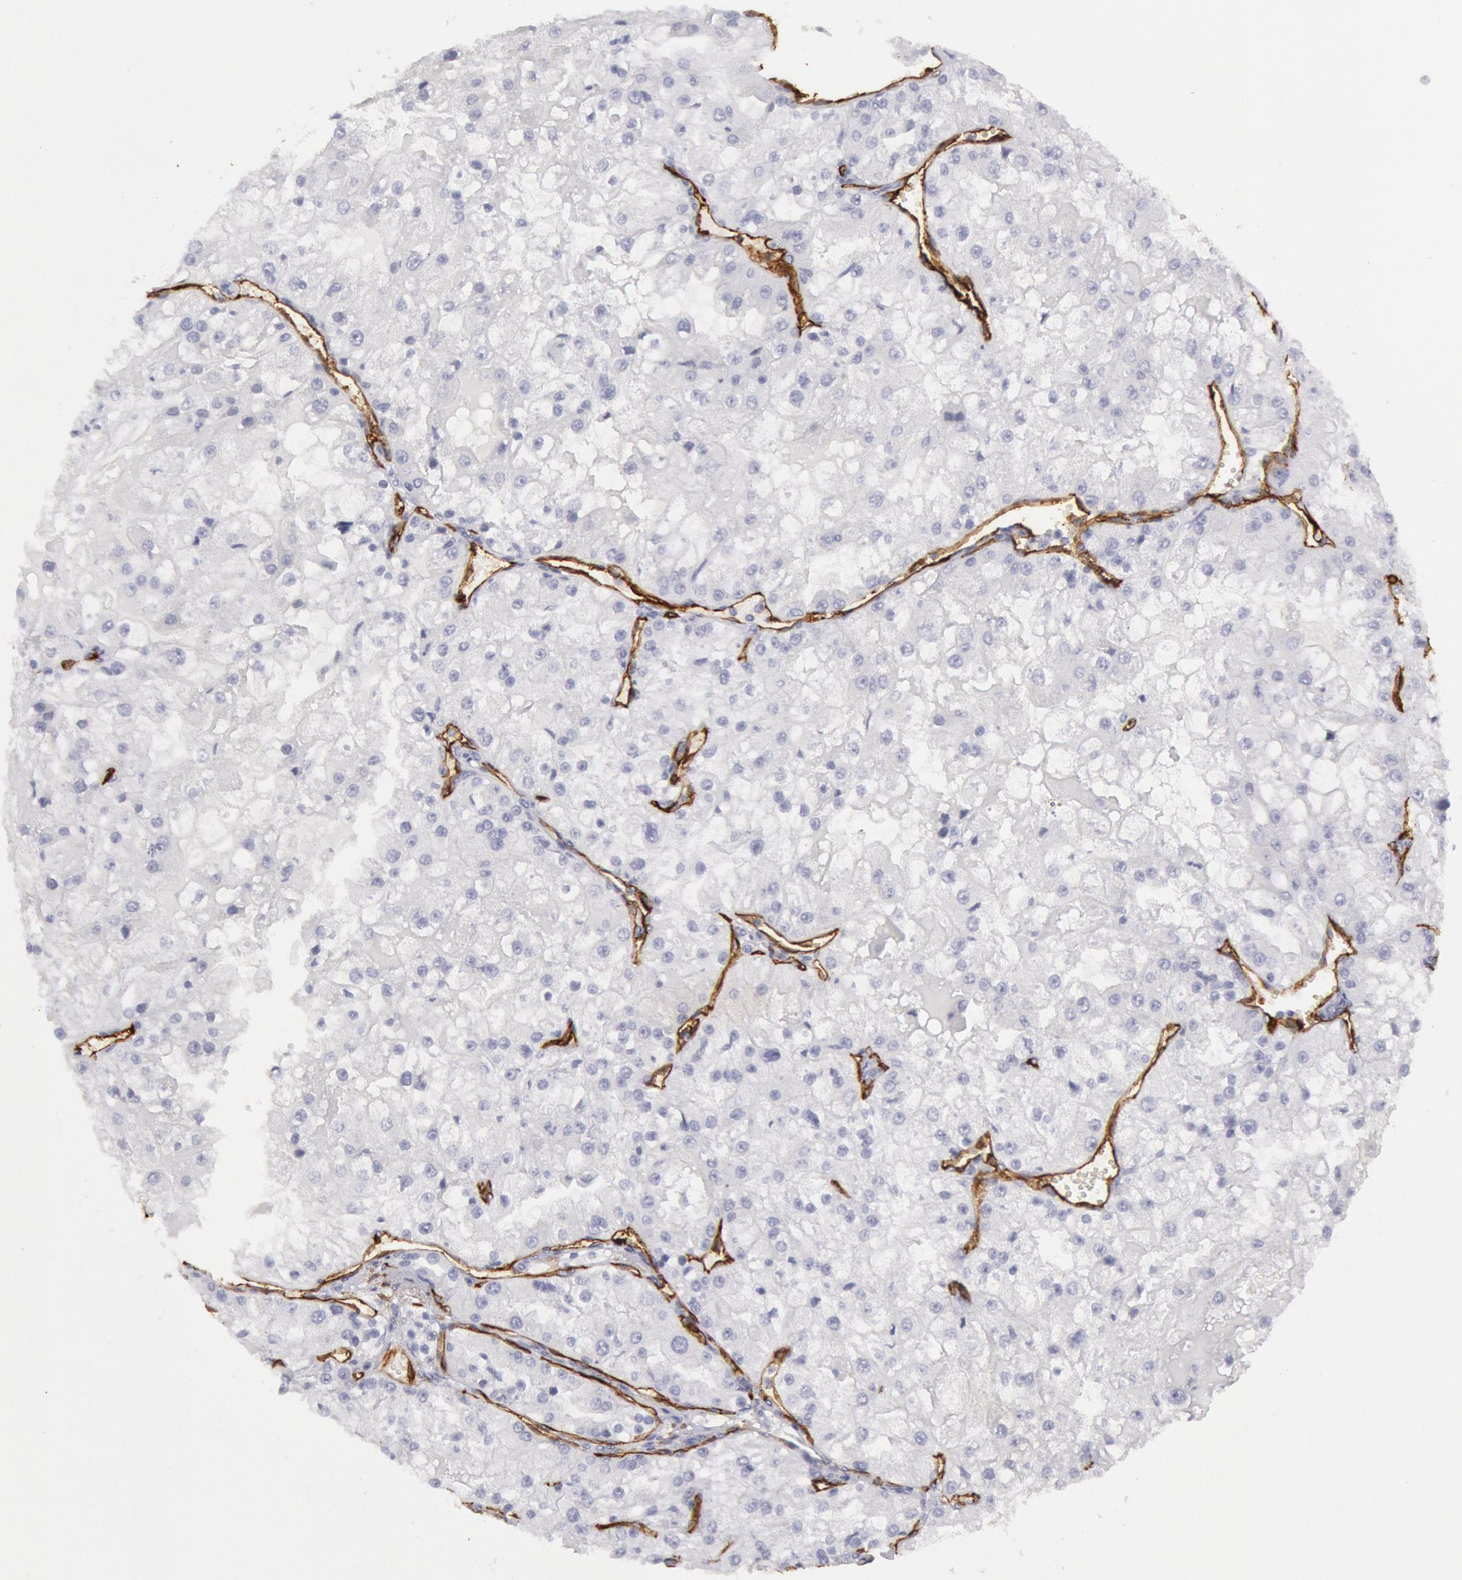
{"staining": {"intensity": "negative", "quantity": "none", "location": "none"}, "tissue": "renal cancer", "cell_type": "Tumor cells", "image_type": "cancer", "snomed": [{"axis": "morphology", "description": "Adenocarcinoma, NOS"}, {"axis": "topography", "description": "Kidney"}], "caption": "The immunohistochemistry photomicrograph has no significant positivity in tumor cells of adenocarcinoma (renal) tissue. The staining was performed using DAB to visualize the protein expression in brown, while the nuclei were stained in blue with hematoxylin (Magnification: 20x).", "gene": "CDH13", "patient": {"sex": "female", "age": 74}}